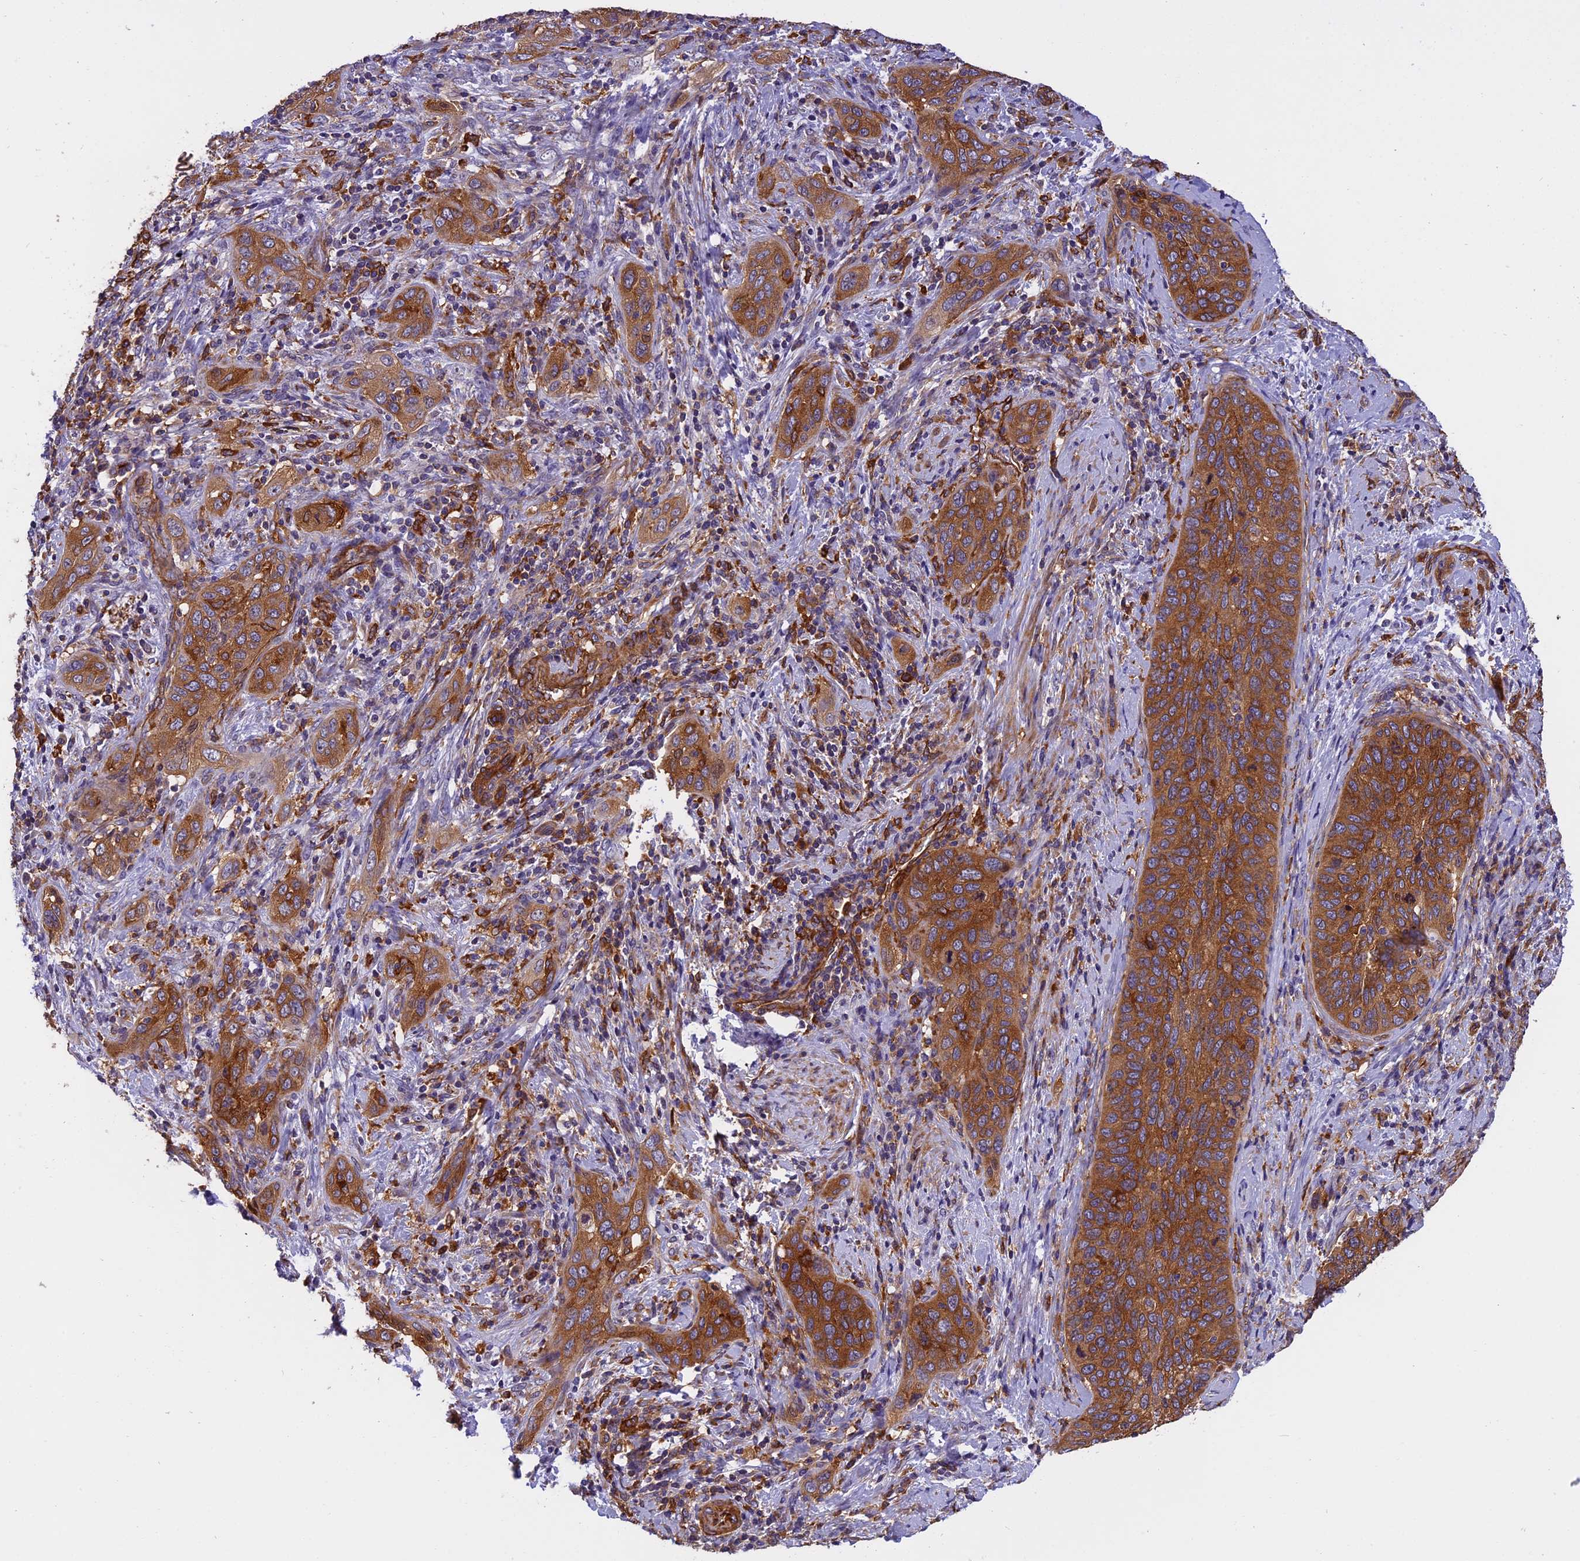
{"staining": {"intensity": "strong", "quantity": ">75%", "location": "cytoplasmic/membranous"}, "tissue": "cervical cancer", "cell_type": "Tumor cells", "image_type": "cancer", "snomed": [{"axis": "morphology", "description": "Squamous cell carcinoma, NOS"}, {"axis": "topography", "description": "Cervix"}], "caption": "Squamous cell carcinoma (cervical) stained with DAB immunohistochemistry (IHC) exhibits high levels of strong cytoplasmic/membranous expression in approximately >75% of tumor cells.", "gene": "EHBP1L1", "patient": {"sex": "female", "age": 60}}